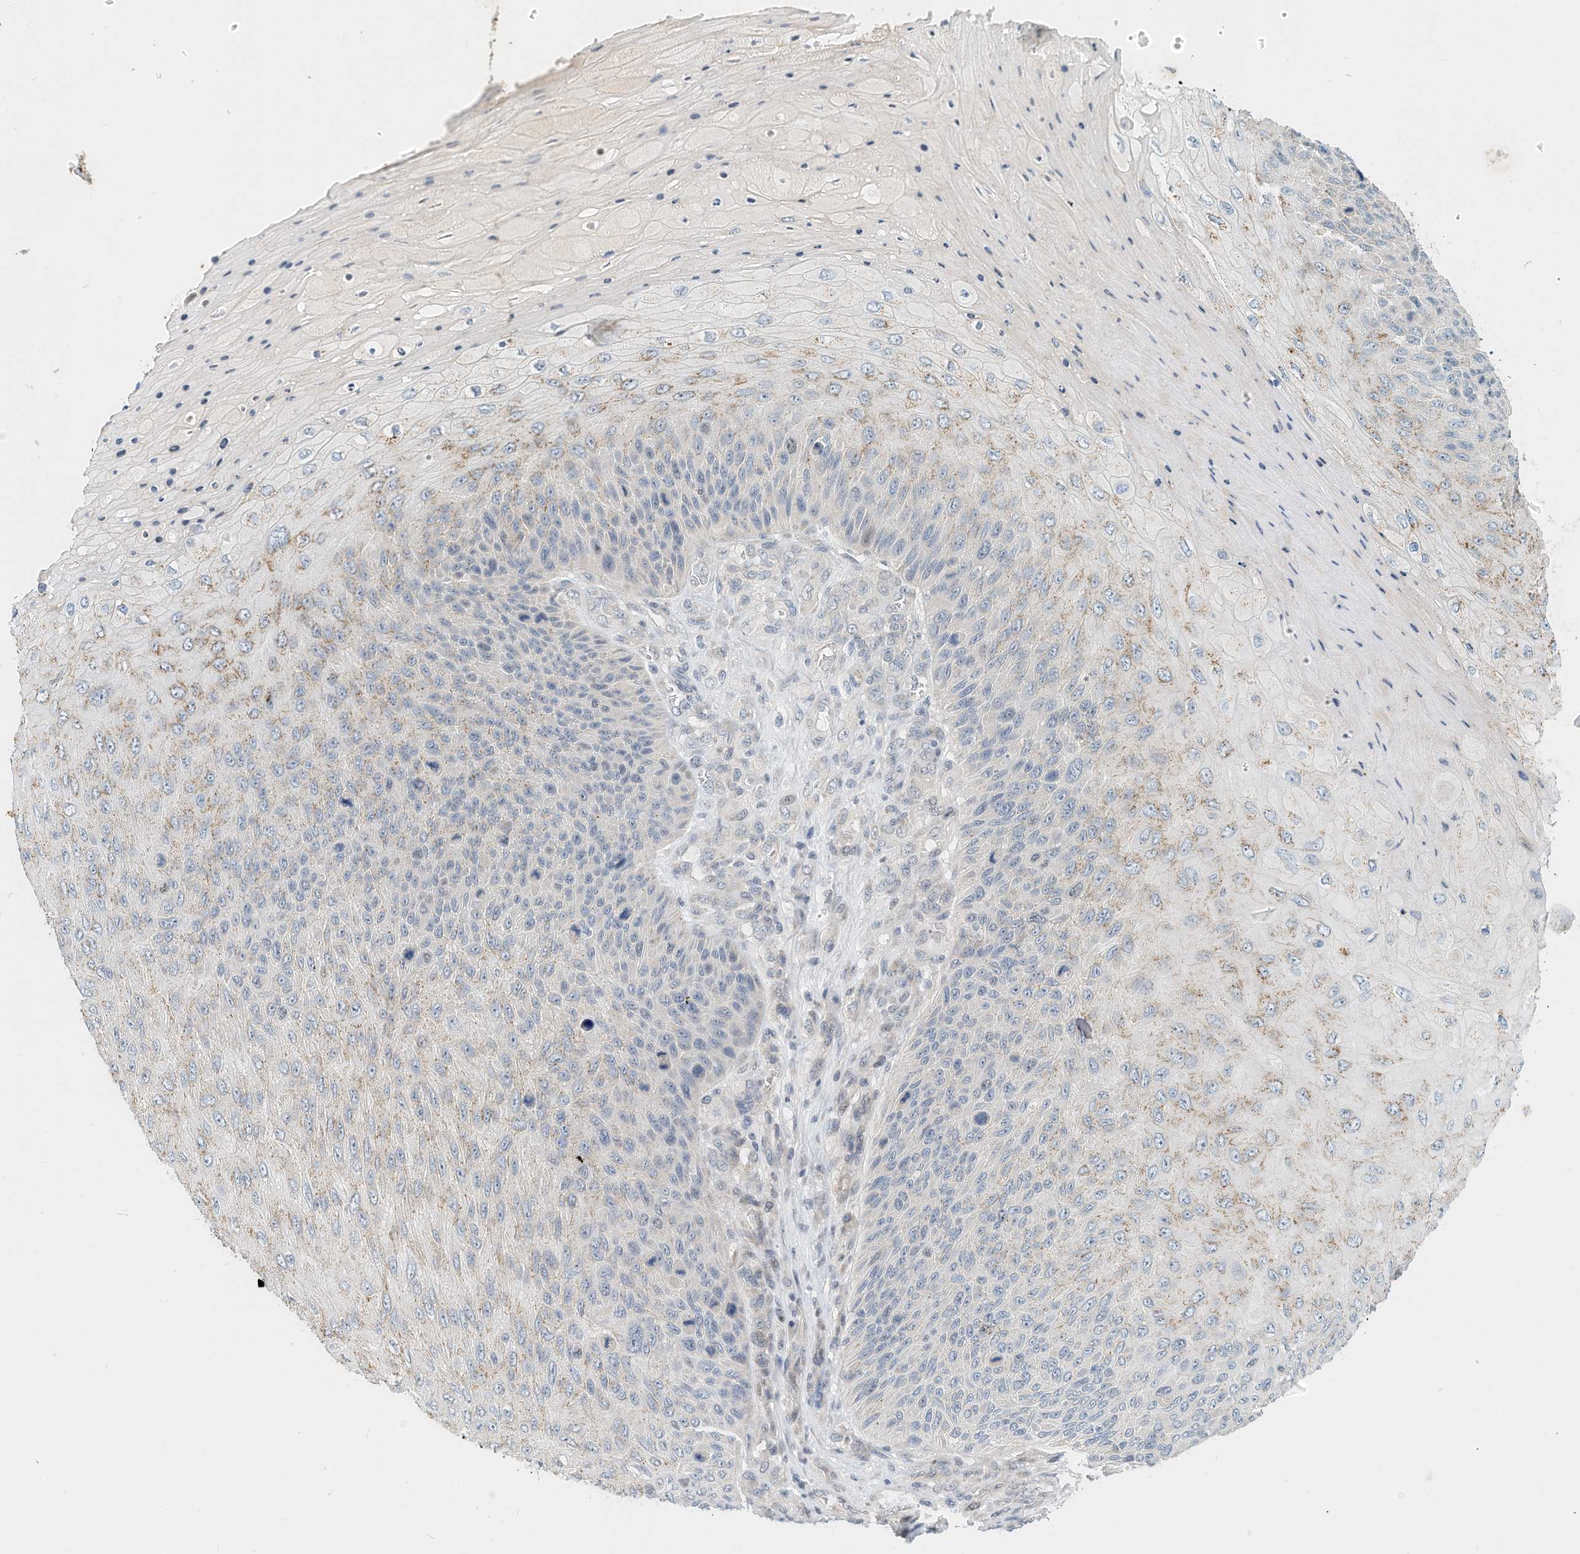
{"staining": {"intensity": "weak", "quantity": "<25%", "location": "cytoplasmic/membranous"}, "tissue": "skin cancer", "cell_type": "Tumor cells", "image_type": "cancer", "snomed": [{"axis": "morphology", "description": "Squamous cell carcinoma, NOS"}, {"axis": "topography", "description": "Skin"}], "caption": "Skin squamous cell carcinoma stained for a protein using immunohistochemistry reveals no staining tumor cells.", "gene": "ARHGAP28", "patient": {"sex": "female", "age": 88}}